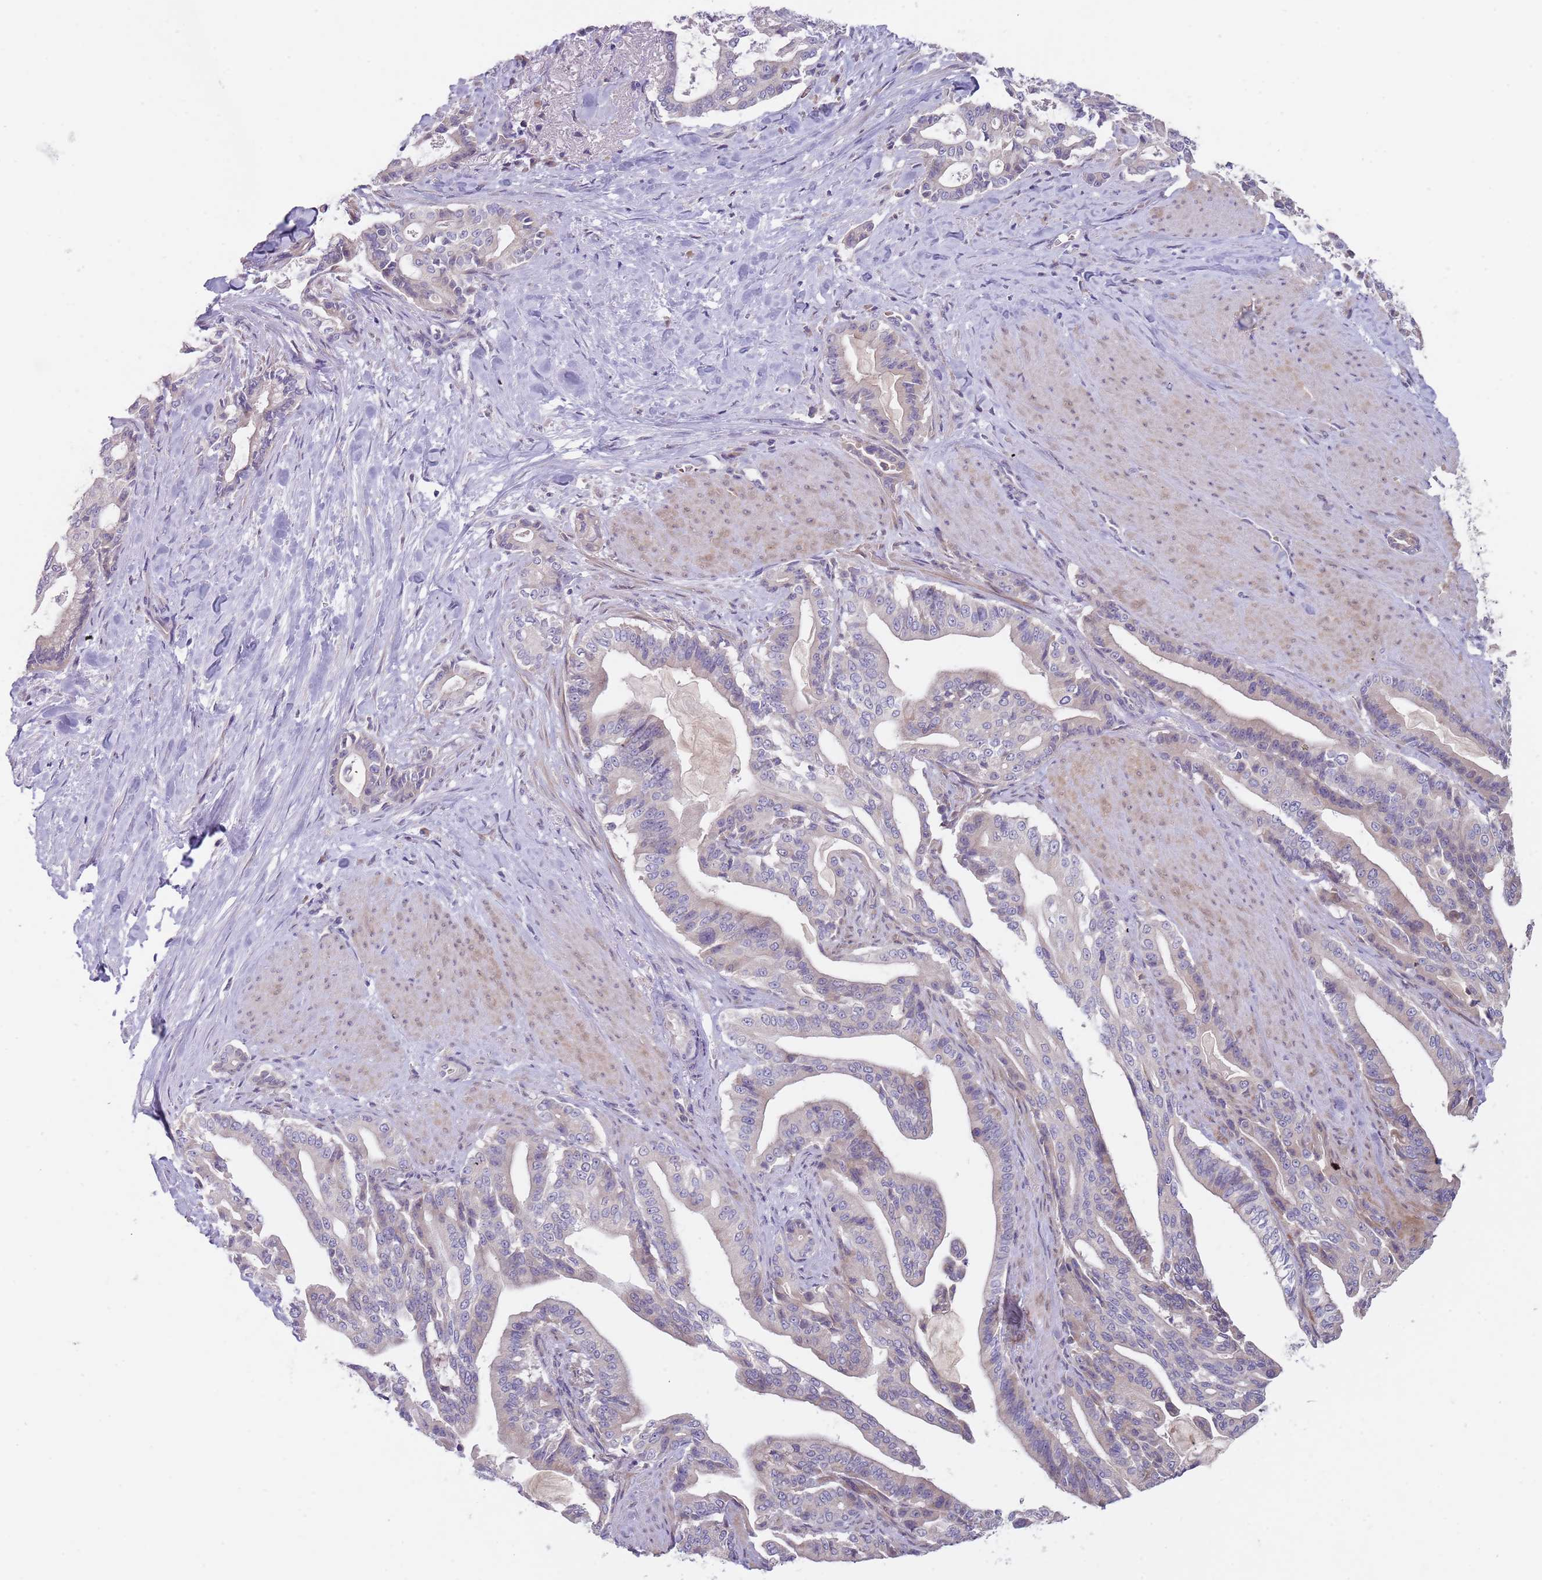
{"staining": {"intensity": "weak", "quantity": "<25%", "location": "cytoplasmic/membranous"}, "tissue": "pancreatic cancer", "cell_type": "Tumor cells", "image_type": "cancer", "snomed": [{"axis": "morphology", "description": "Adenocarcinoma, NOS"}, {"axis": "topography", "description": "Pancreas"}], "caption": "This histopathology image is of adenocarcinoma (pancreatic) stained with IHC to label a protein in brown with the nuclei are counter-stained blue. There is no positivity in tumor cells. (DAB (3,3'-diaminobenzidine) immunohistochemistry visualized using brightfield microscopy, high magnification).", "gene": "PRAC1", "patient": {"sex": "male", "age": 63}}